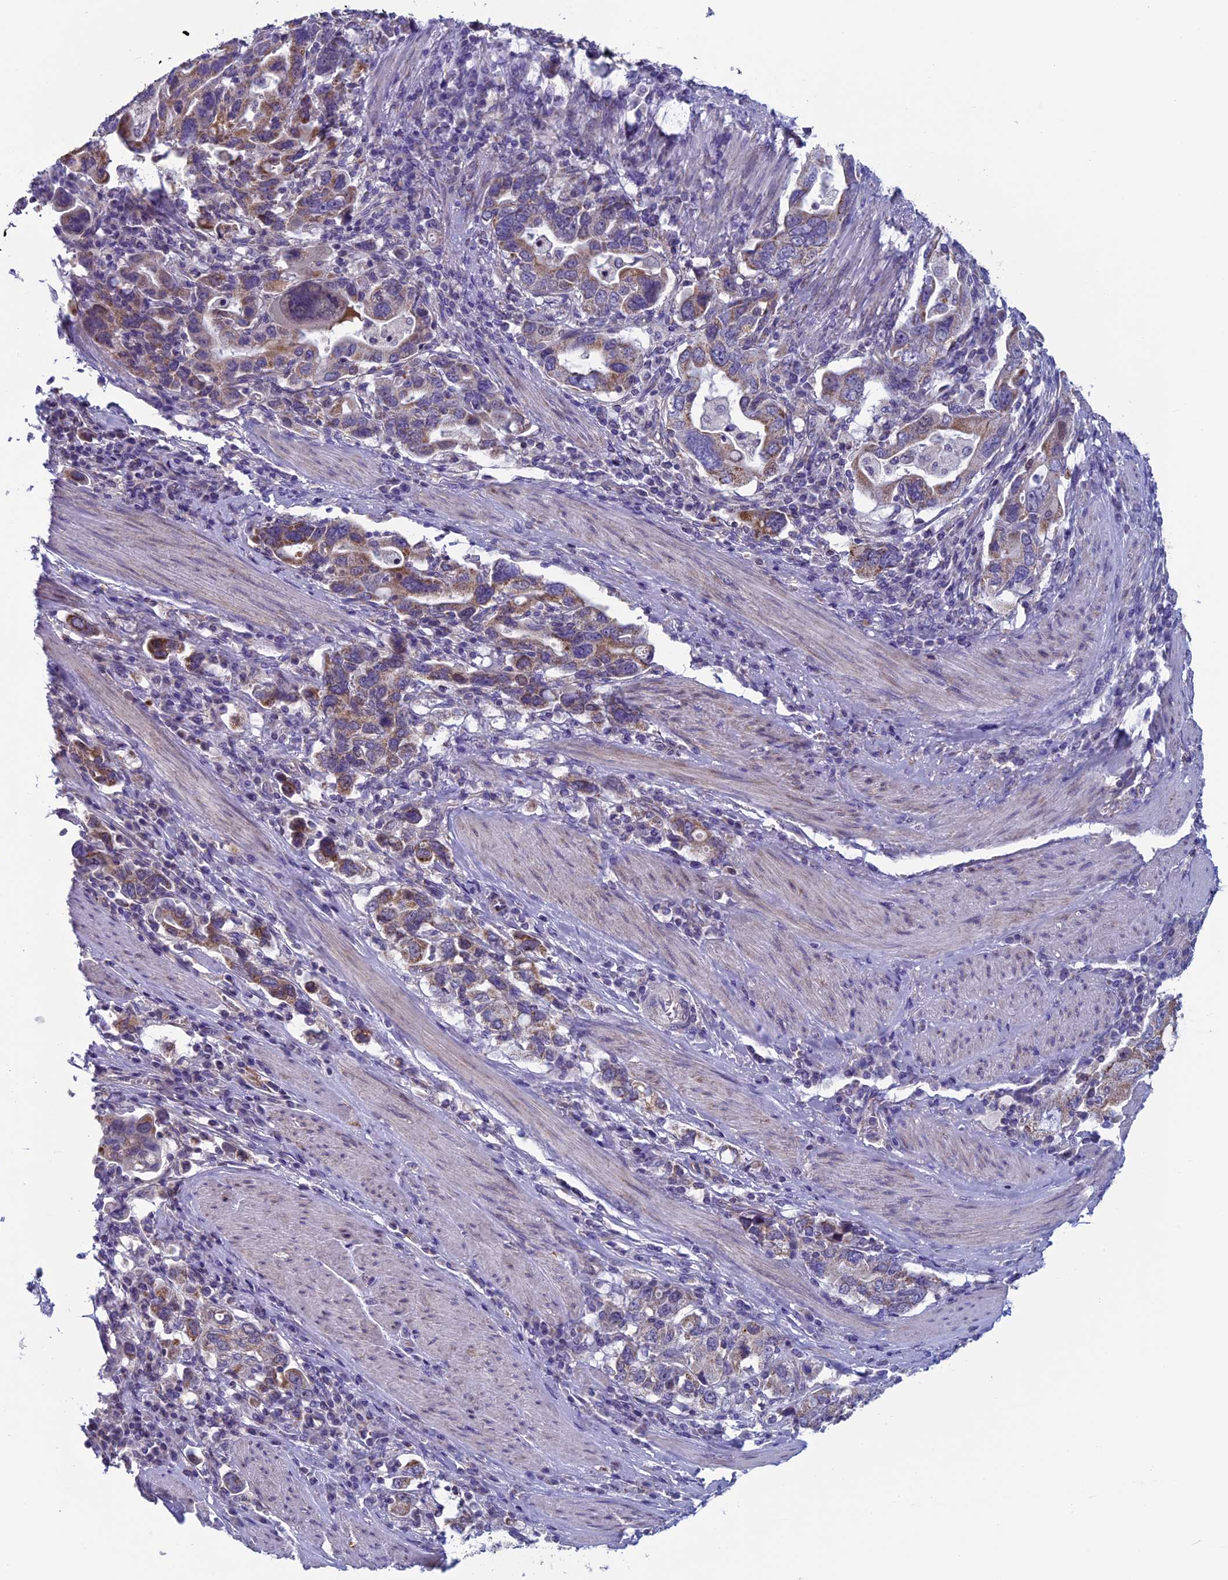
{"staining": {"intensity": "moderate", "quantity": ">75%", "location": "cytoplasmic/membranous"}, "tissue": "stomach cancer", "cell_type": "Tumor cells", "image_type": "cancer", "snomed": [{"axis": "morphology", "description": "Adenocarcinoma, NOS"}, {"axis": "topography", "description": "Stomach, upper"}, {"axis": "topography", "description": "Stomach"}], "caption": "Tumor cells demonstrate medium levels of moderate cytoplasmic/membranous staining in approximately >75% of cells in adenocarcinoma (stomach).", "gene": "MFSD12", "patient": {"sex": "male", "age": 62}}